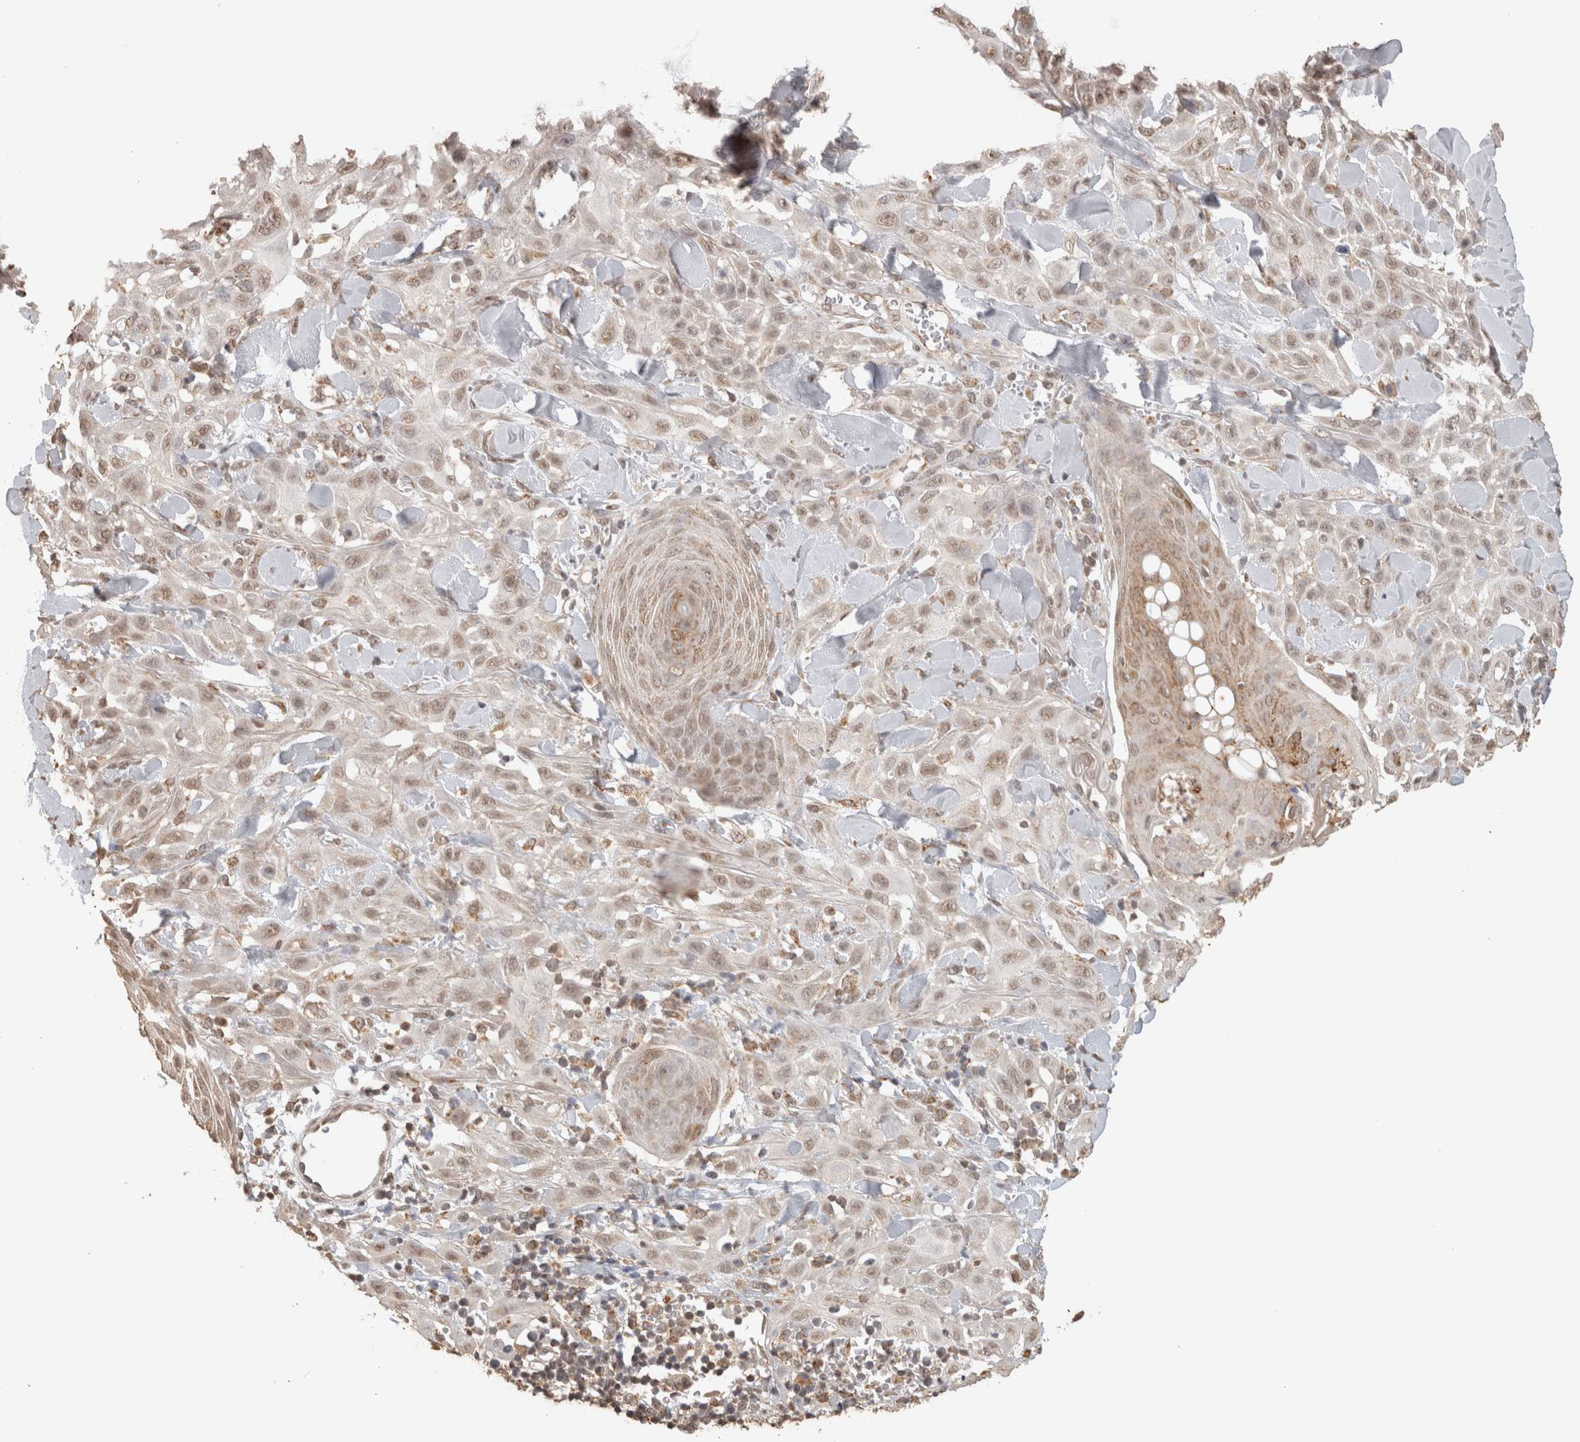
{"staining": {"intensity": "weak", "quantity": ">75%", "location": "nuclear"}, "tissue": "skin cancer", "cell_type": "Tumor cells", "image_type": "cancer", "snomed": [{"axis": "morphology", "description": "Squamous cell carcinoma, NOS"}, {"axis": "topography", "description": "Skin"}], "caption": "Human skin cancer stained with a protein marker shows weak staining in tumor cells.", "gene": "BNIP3L", "patient": {"sex": "male", "age": 24}}